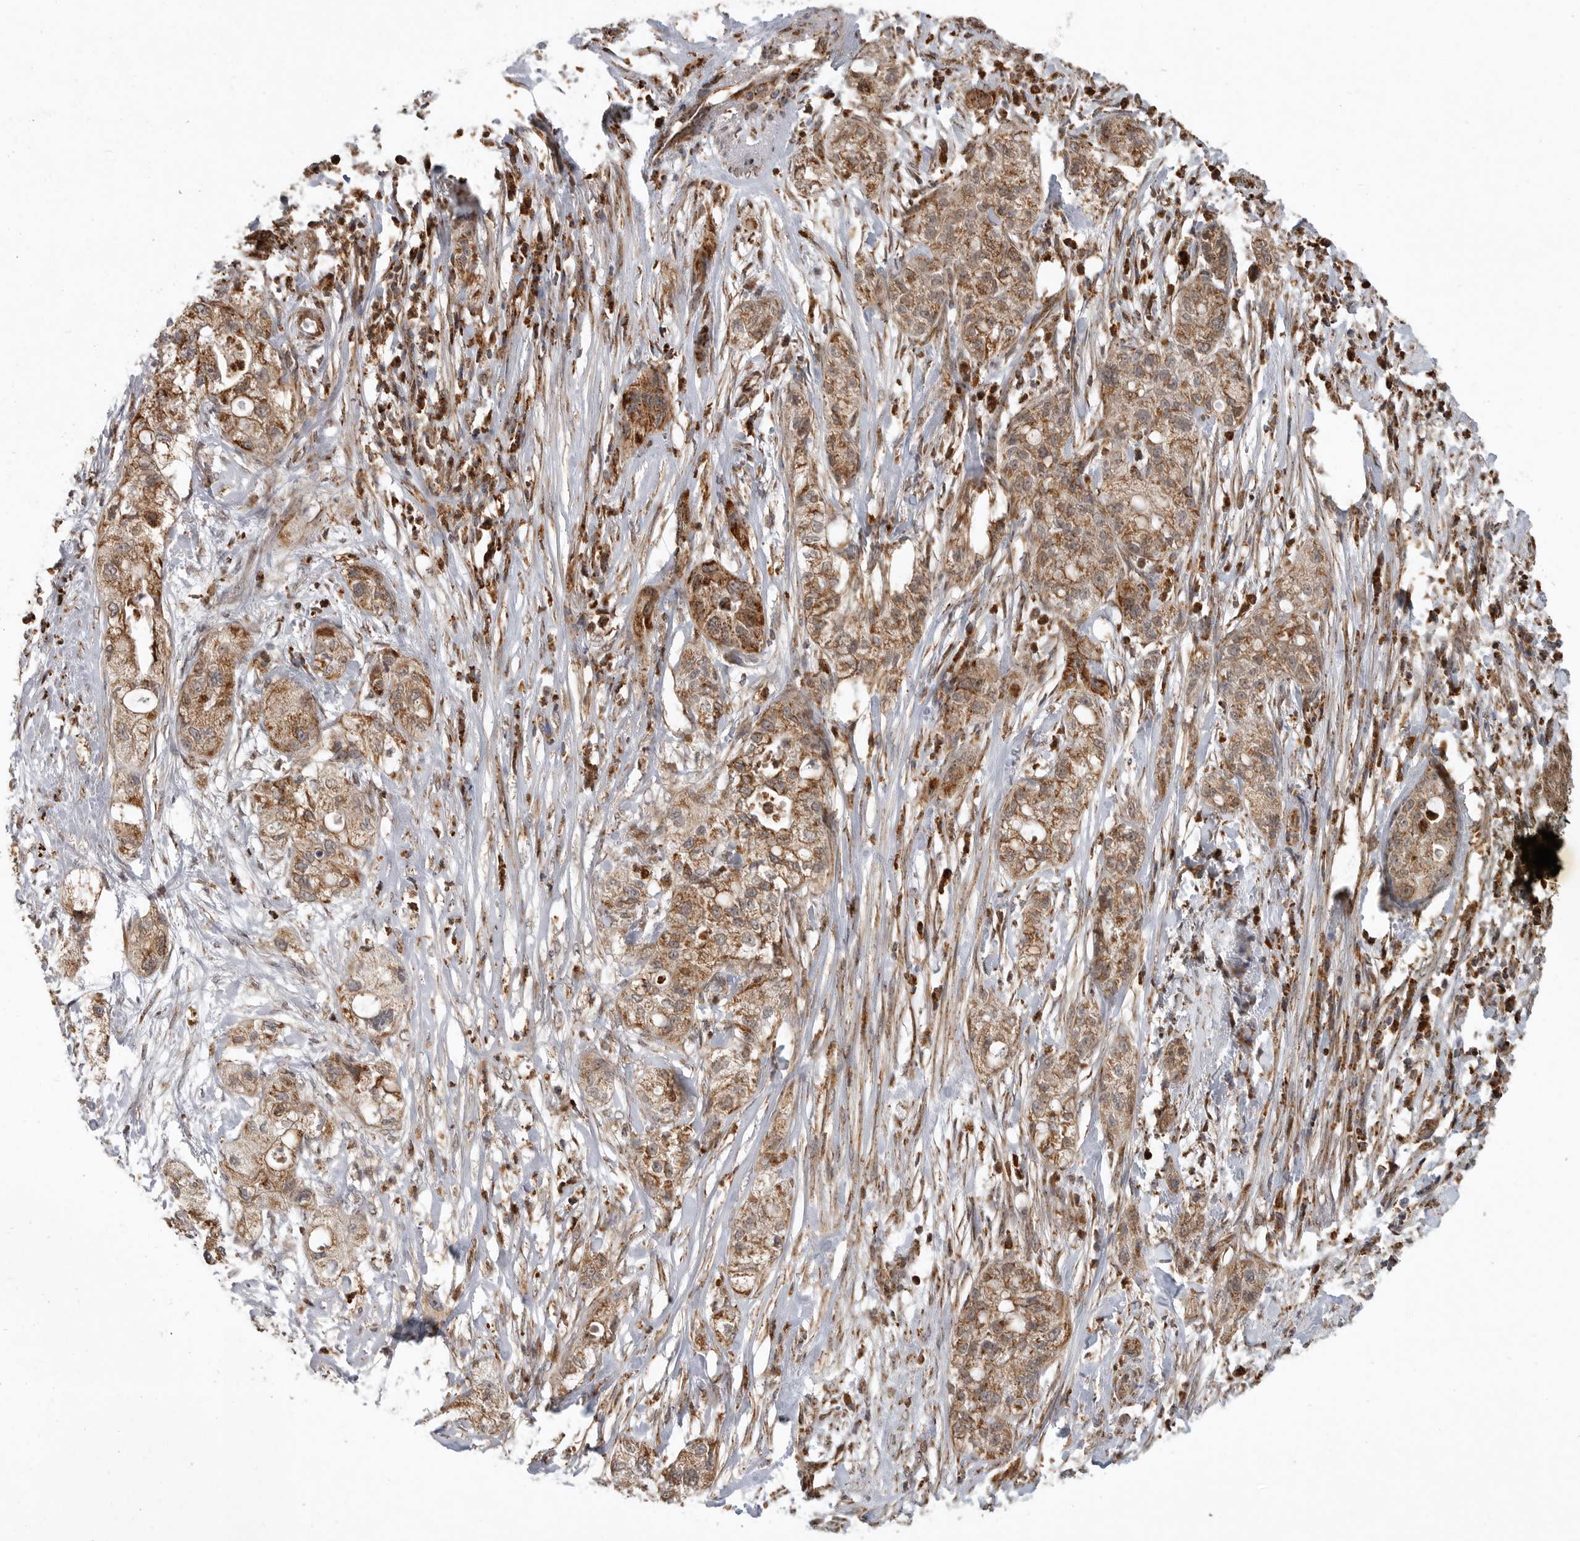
{"staining": {"intensity": "moderate", "quantity": ">75%", "location": "cytoplasmic/membranous"}, "tissue": "pancreatic cancer", "cell_type": "Tumor cells", "image_type": "cancer", "snomed": [{"axis": "morphology", "description": "Adenocarcinoma, NOS"}, {"axis": "topography", "description": "Pancreas"}], "caption": "Moderate cytoplasmic/membranous expression for a protein is seen in approximately >75% of tumor cells of adenocarcinoma (pancreatic) using IHC.", "gene": "GCNT2", "patient": {"sex": "female", "age": 78}}